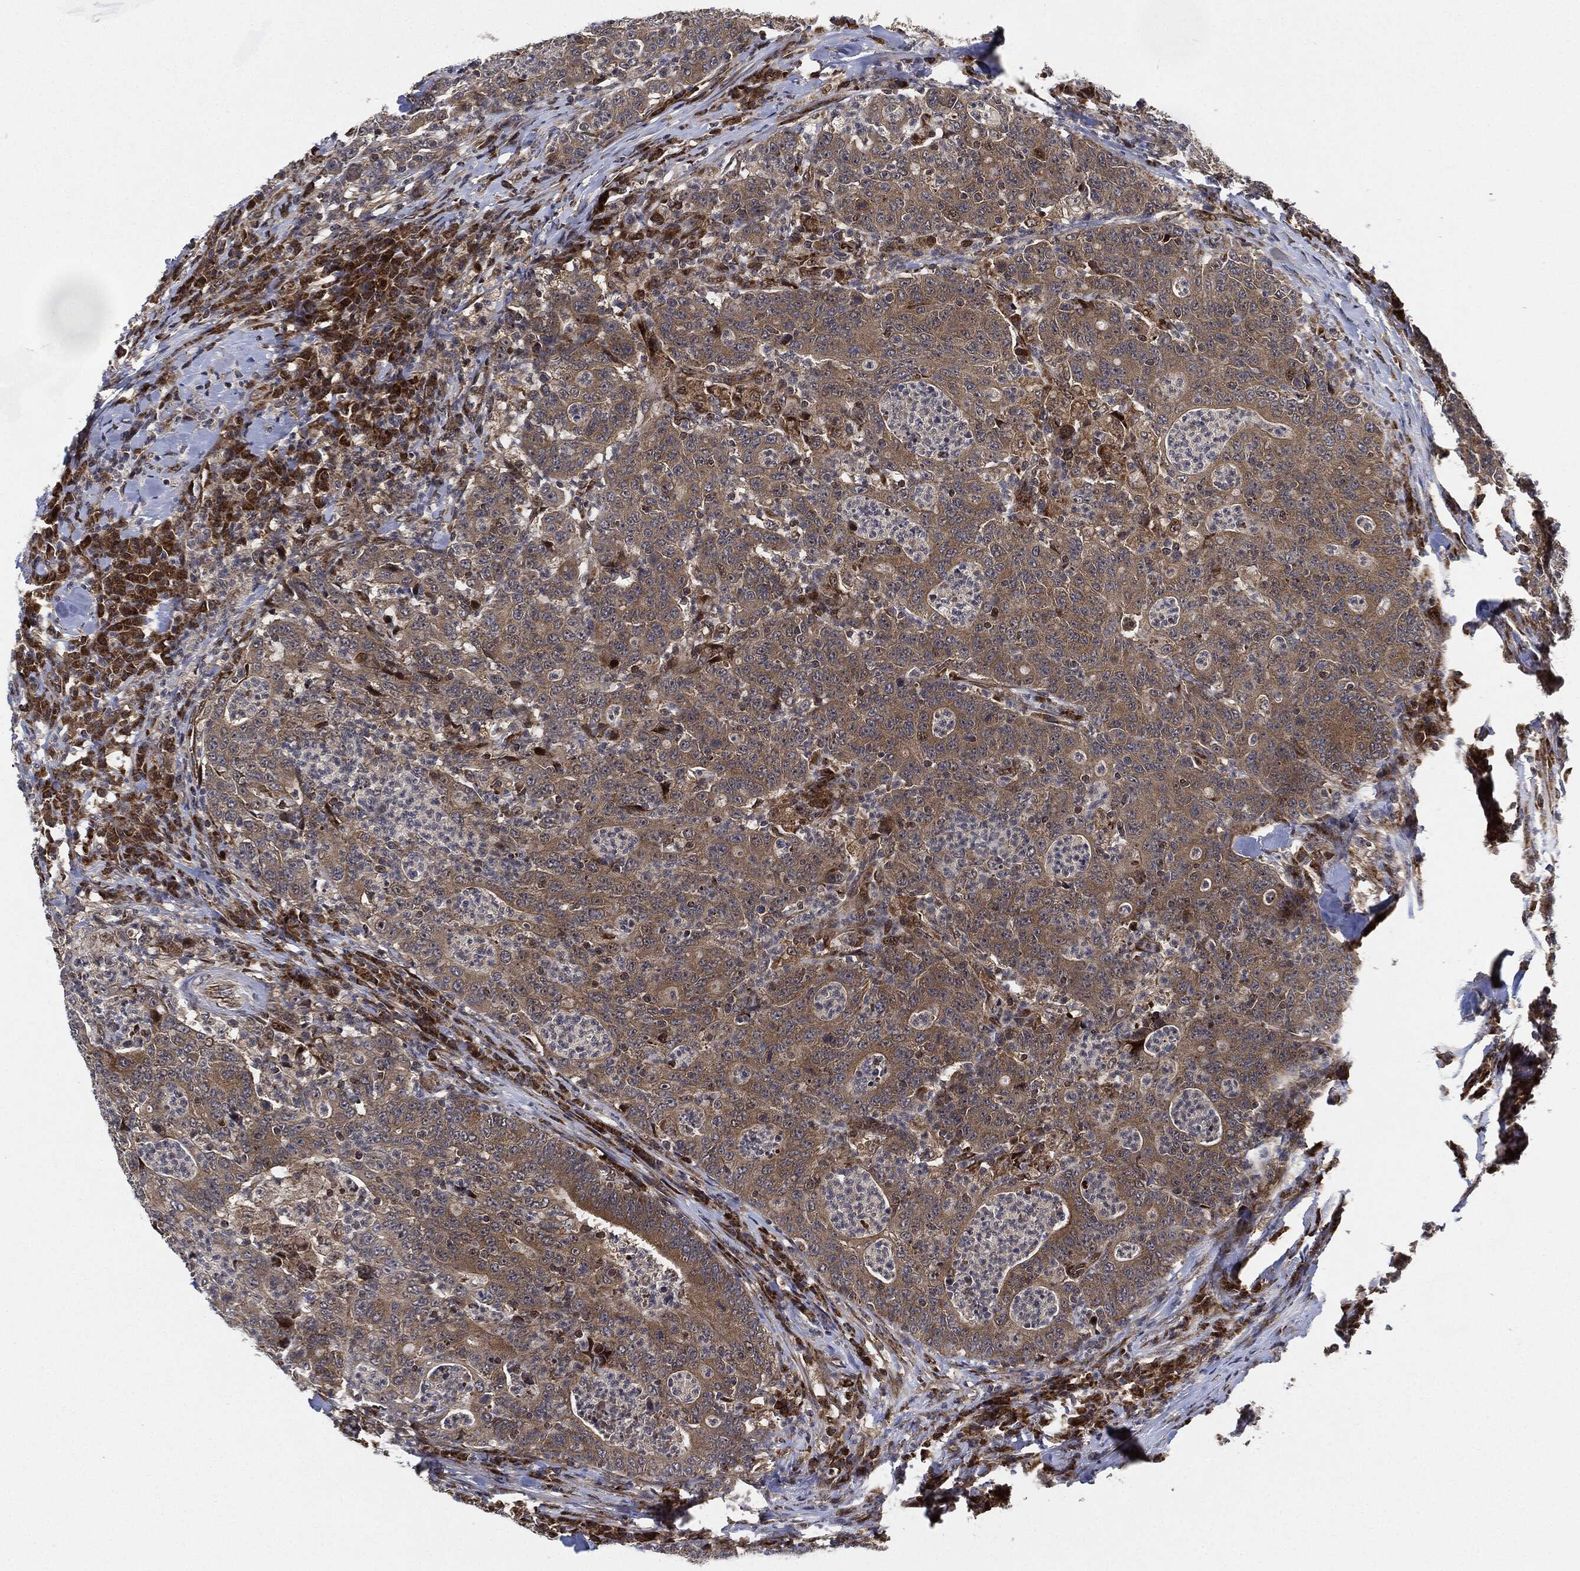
{"staining": {"intensity": "moderate", "quantity": ">75%", "location": "cytoplasmic/membranous"}, "tissue": "colorectal cancer", "cell_type": "Tumor cells", "image_type": "cancer", "snomed": [{"axis": "morphology", "description": "Adenocarcinoma, NOS"}, {"axis": "topography", "description": "Colon"}], "caption": "The immunohistochemical stain labels moderate cytoplasmic/membranous expression in tumor cells of colorectal cancer (adenocarcinoma) tissue. (DAB IHC, brown staining for protein, blue staining for nuclei).", "gene": "RNASEL", "patient": {"sex": "male", "age": 70}}